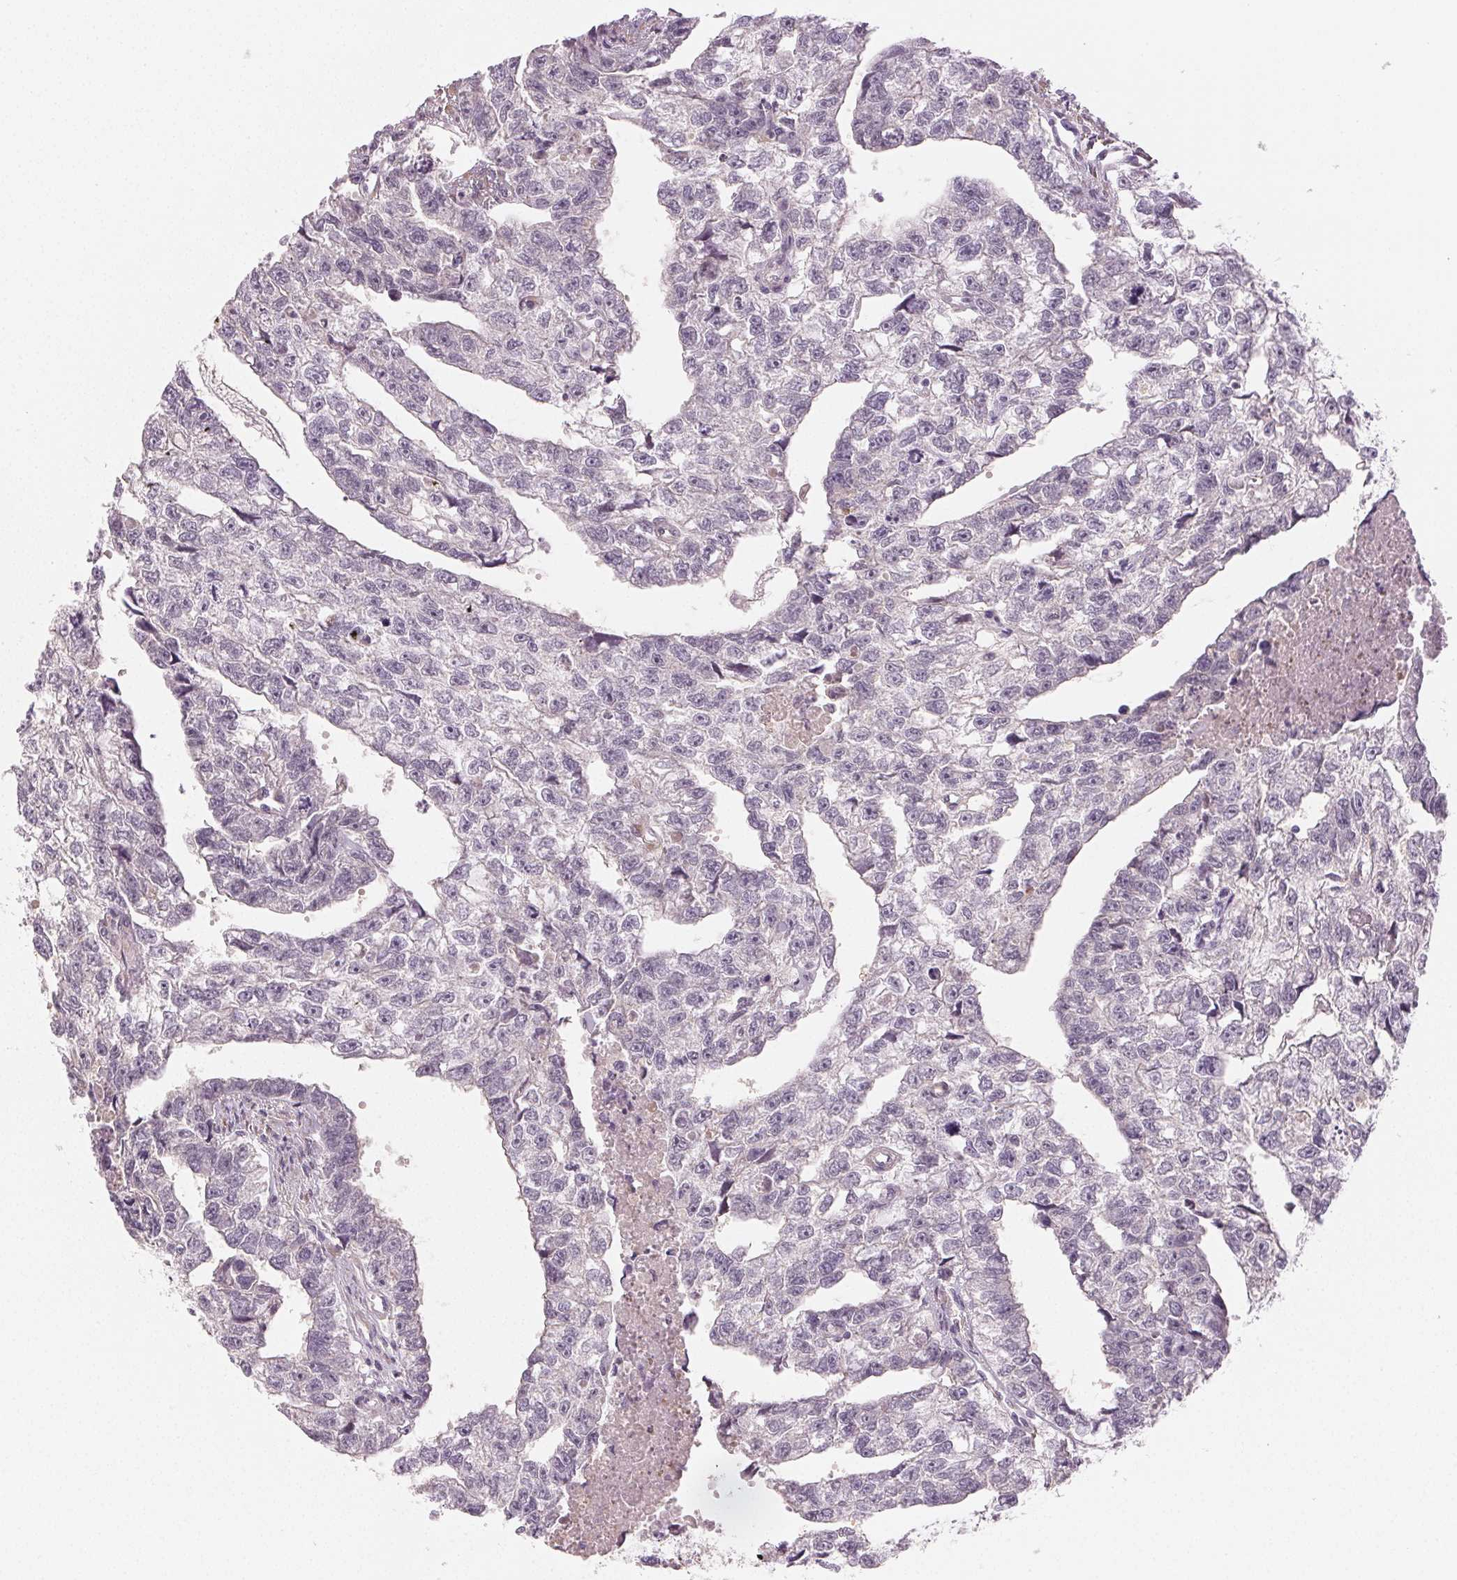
{"staining": {"intensity": "negative", "quantity": "none", "location": "none"}, "tissue": "testis cancer", "cell_type": "Tumor cells", "image_type": "cancer", "snomed": [{"axis": "morphology", "description": "Carcinoma, Embryonal, NOS"}, {"axis": "morphology", "description": "Teratoma, malignant, NOS"}, {"axis": "topography", "description": "Testis"}], "caption": "Human embryonal carcinoma (testis) stained for a protein using immunohistochemistry (IHC) demonstrates no staining in tumor cells.", "gene": "MAP1LC3A", "patient": {"sex": "male", "age": 44}}